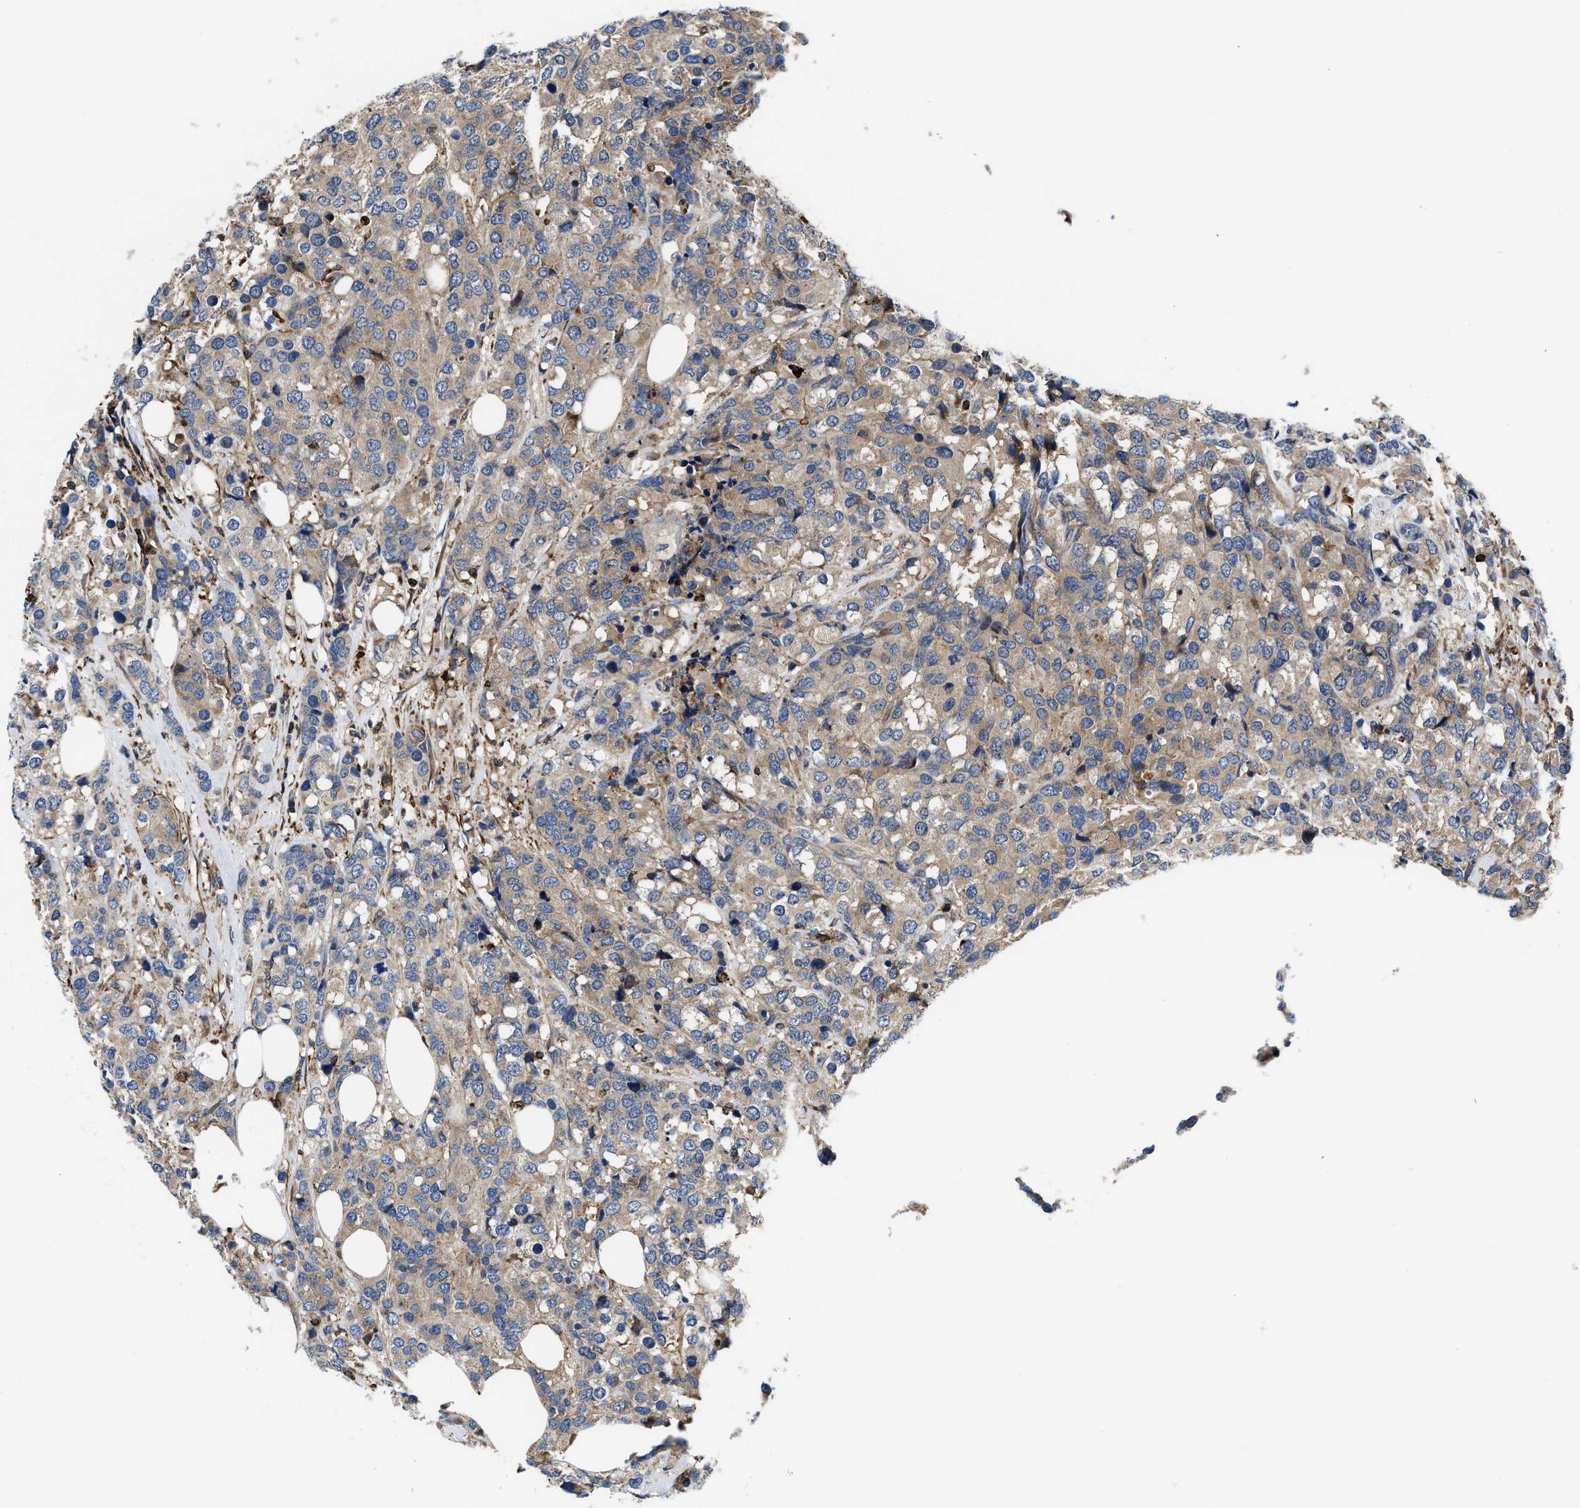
{"staining": {"intensity": "weak", "quantity": ">75%", "location": "cytoplasmic/membranous"}, "tissue": "breast cancer", "cell_type": "Tumor cells", "image_type": "cancer", "snomed": [{"axis": "morphology", "description": "Lobular carcinoma"}, {"axis": "topography", "description": "Breast"}], "caption": "Immunohistochemistry (IHC) (DAB) staining of human breast lobular carcinoma exhibits weak cytoplasmic/membranous protein staining in approximately >75% of tumor cells. (DAB (3,3'-diaminobenzidine) IHC, brown staining for protein, blue staining for nuclei).", "gene": "SPAST", "patient": {"sex": "female", "age": 59}}